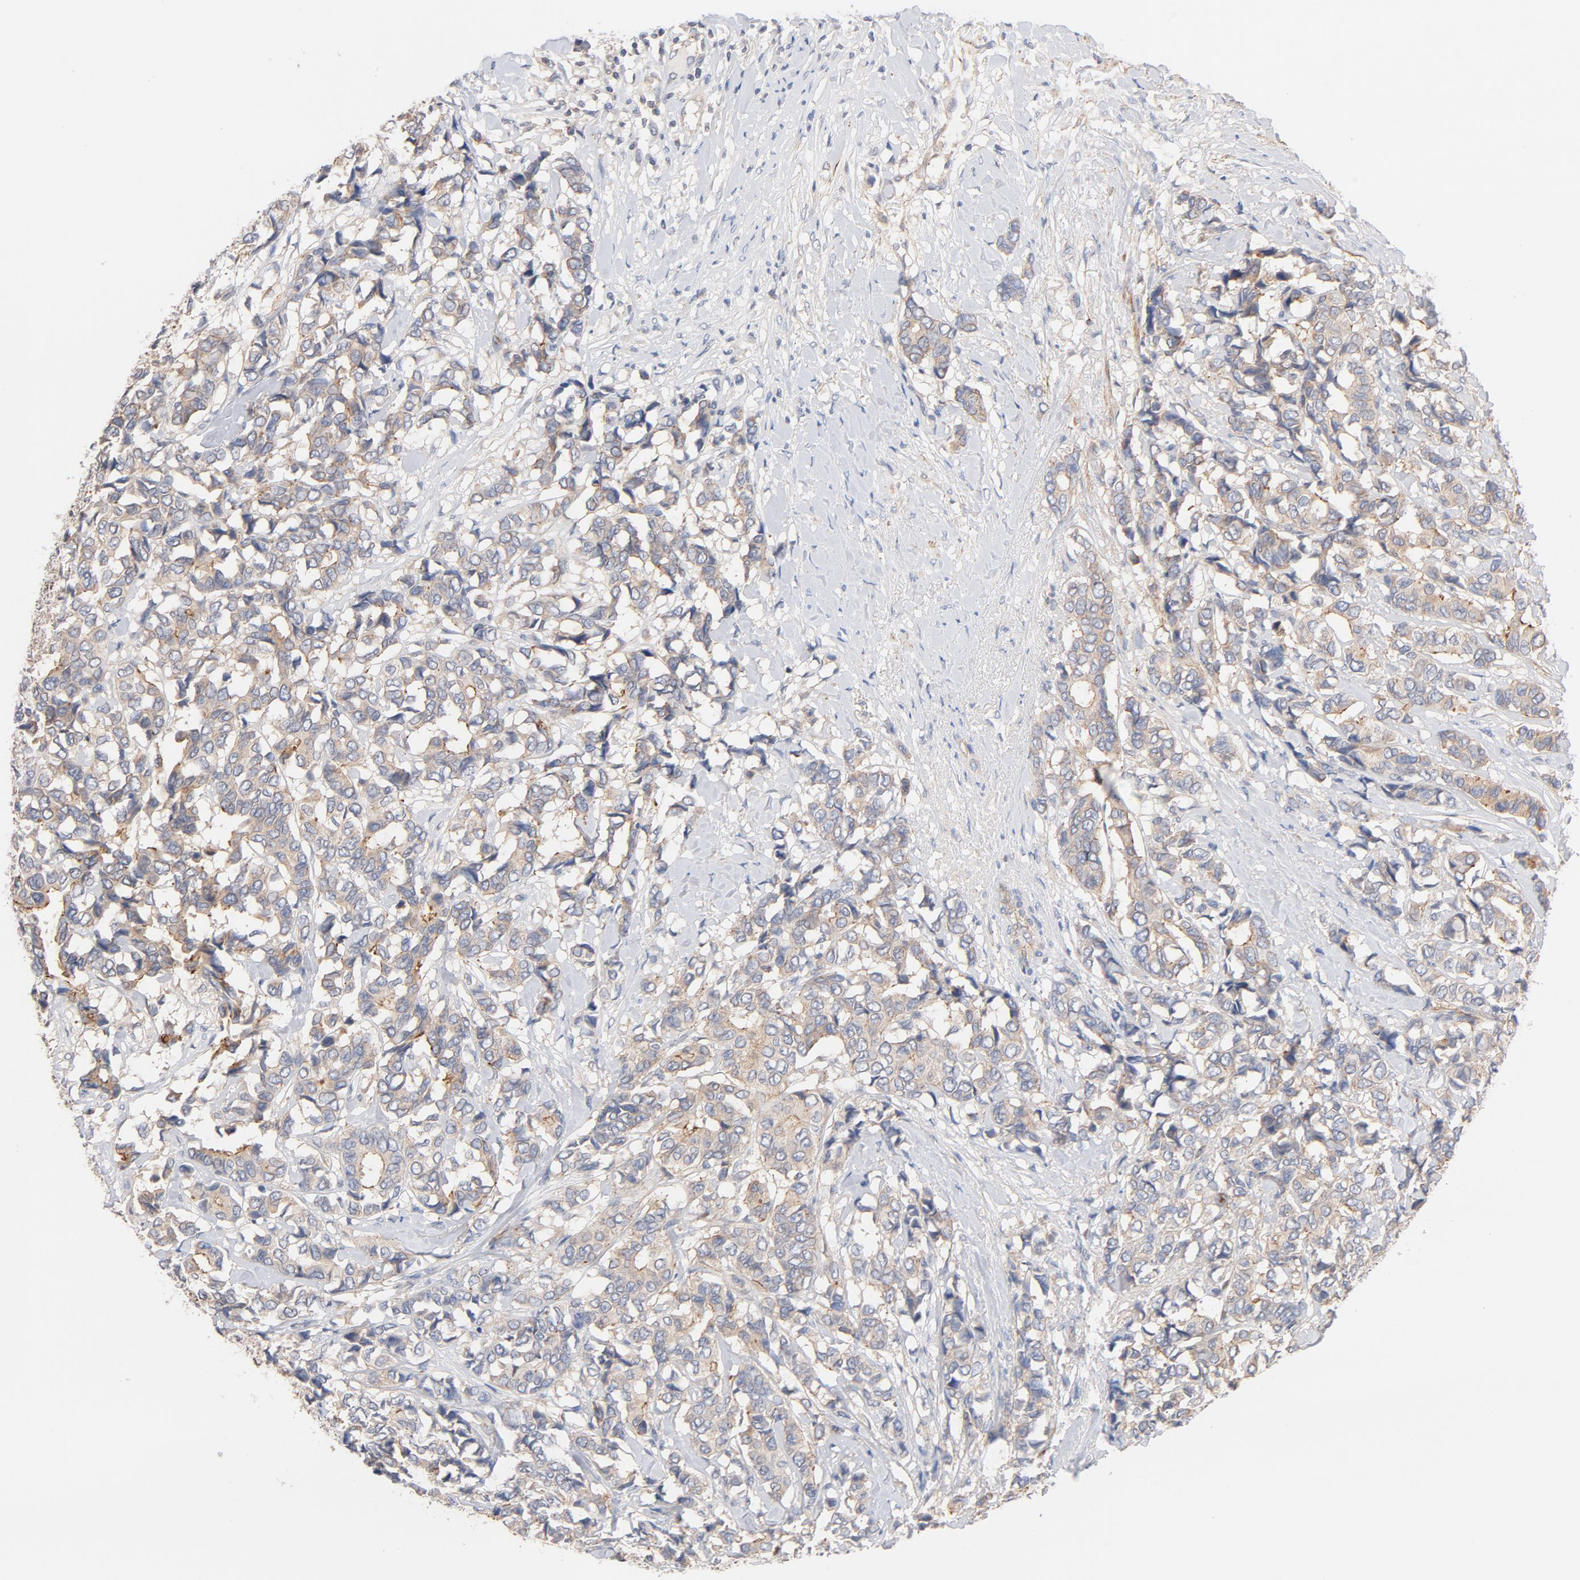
{"staining": {"intensity": "weak", "quantity": "25%-75%", "location": "cytoplasmic/membranous"}, "tissue": "breast cancer", "cell_type": "Tumor cells", "image_type": "cancer", "snomed": [{"axis": "morphology", "description": "Duct carcinoma"}, {"axis": "topography", "description": "Breast"}], "caption": "Breast cancer was stained to show a protein in brown. There is low levels of weak cytoplasmic/membranous expression in about 25%-75% of tumor cells.", "gene": "STRN3", "patient": {"sex": "female", "age": 87}}